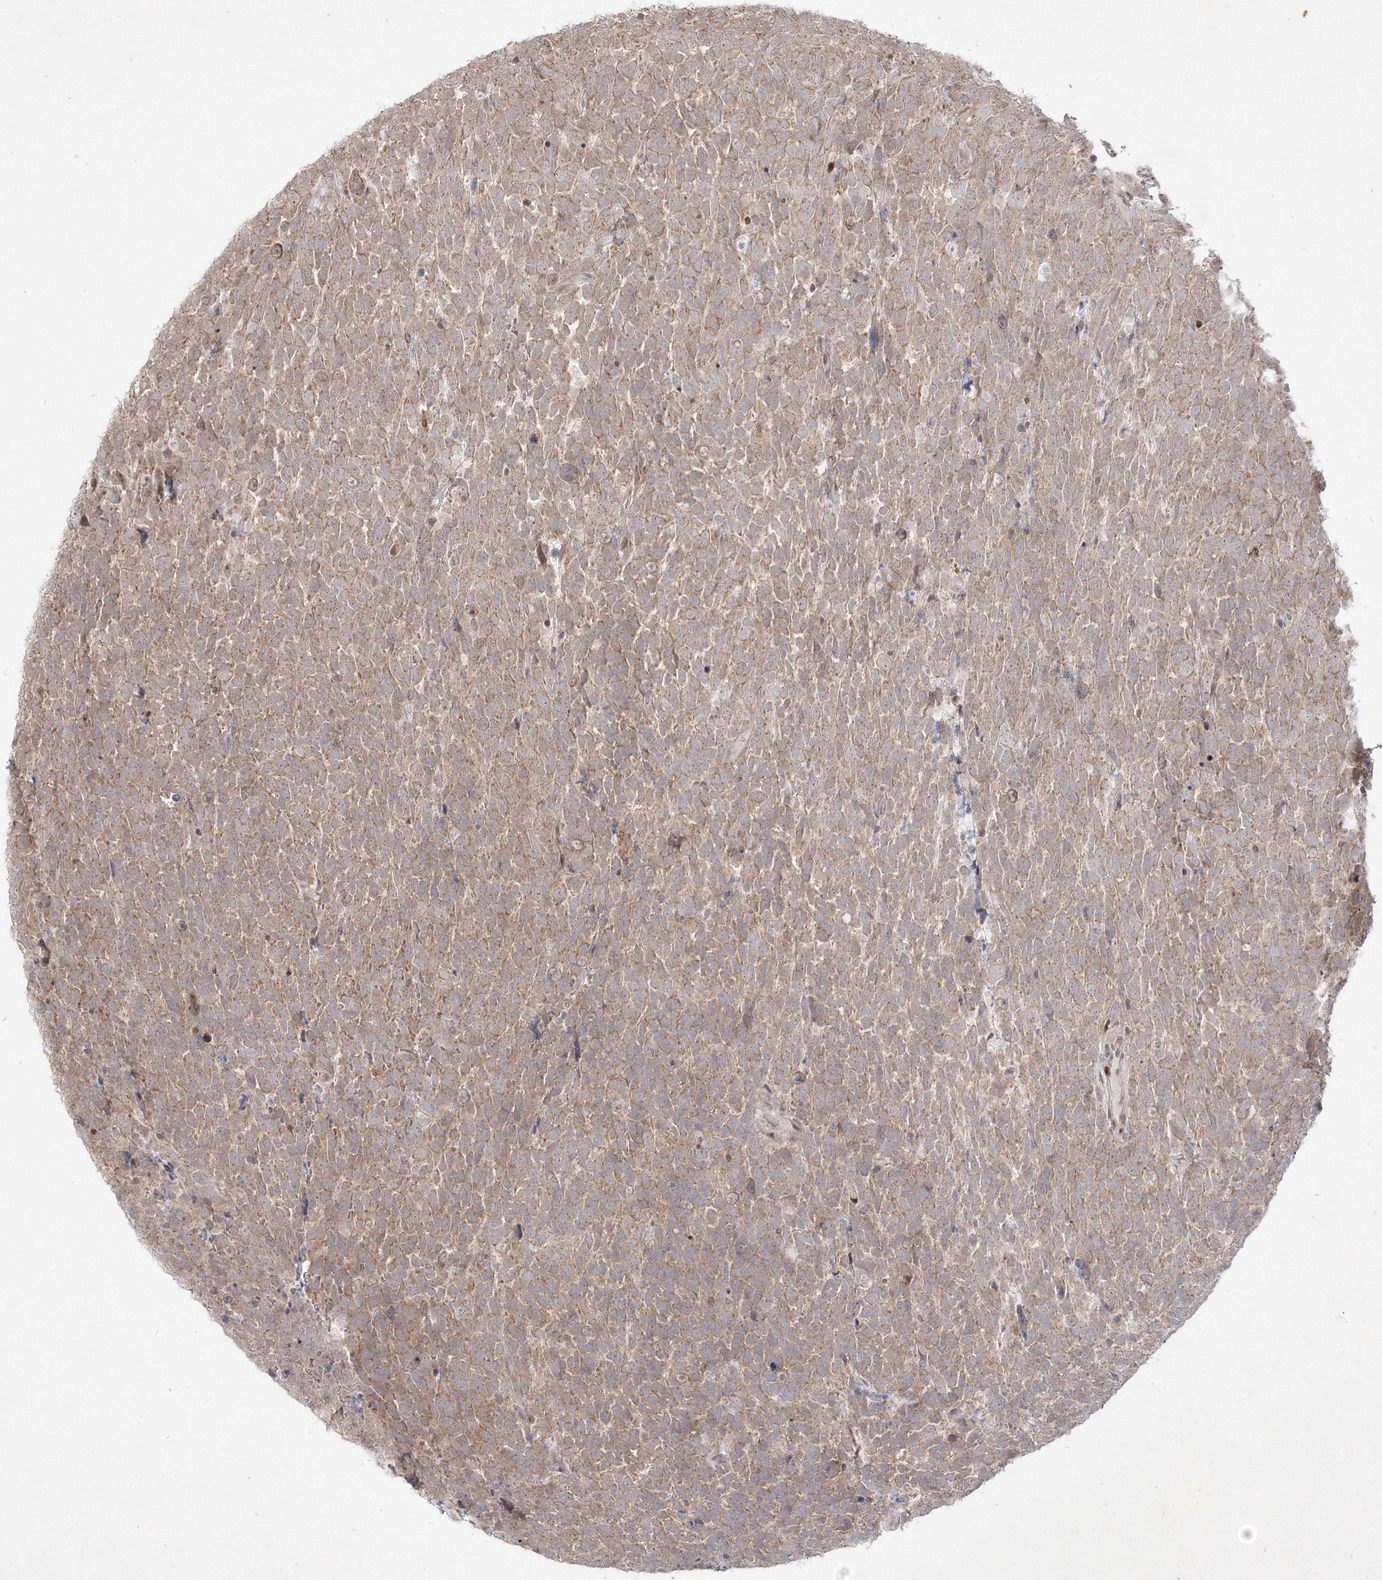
{"staining": {"intensity": "weak", "quantity": ">75%", "location": "cytoplasmic/membranous"}, "tissue": "urothelial cancer", "cell_type": "Tumor cells", "image_type": "cancer", "snomed": [{"axis": "morphology", "description": "Urothelial carcinoma, High grade"}, {"axis": "topography", "description": "Urinary bladder"}], "caption": "Urothelial cancer was stained to show a protein in brown. There is low levels of weak cytoplasmic/membranous positivity in about >75% of tumor cells.", "gene": "TAB1", "patient": {"sex": "female", "age": 82}}